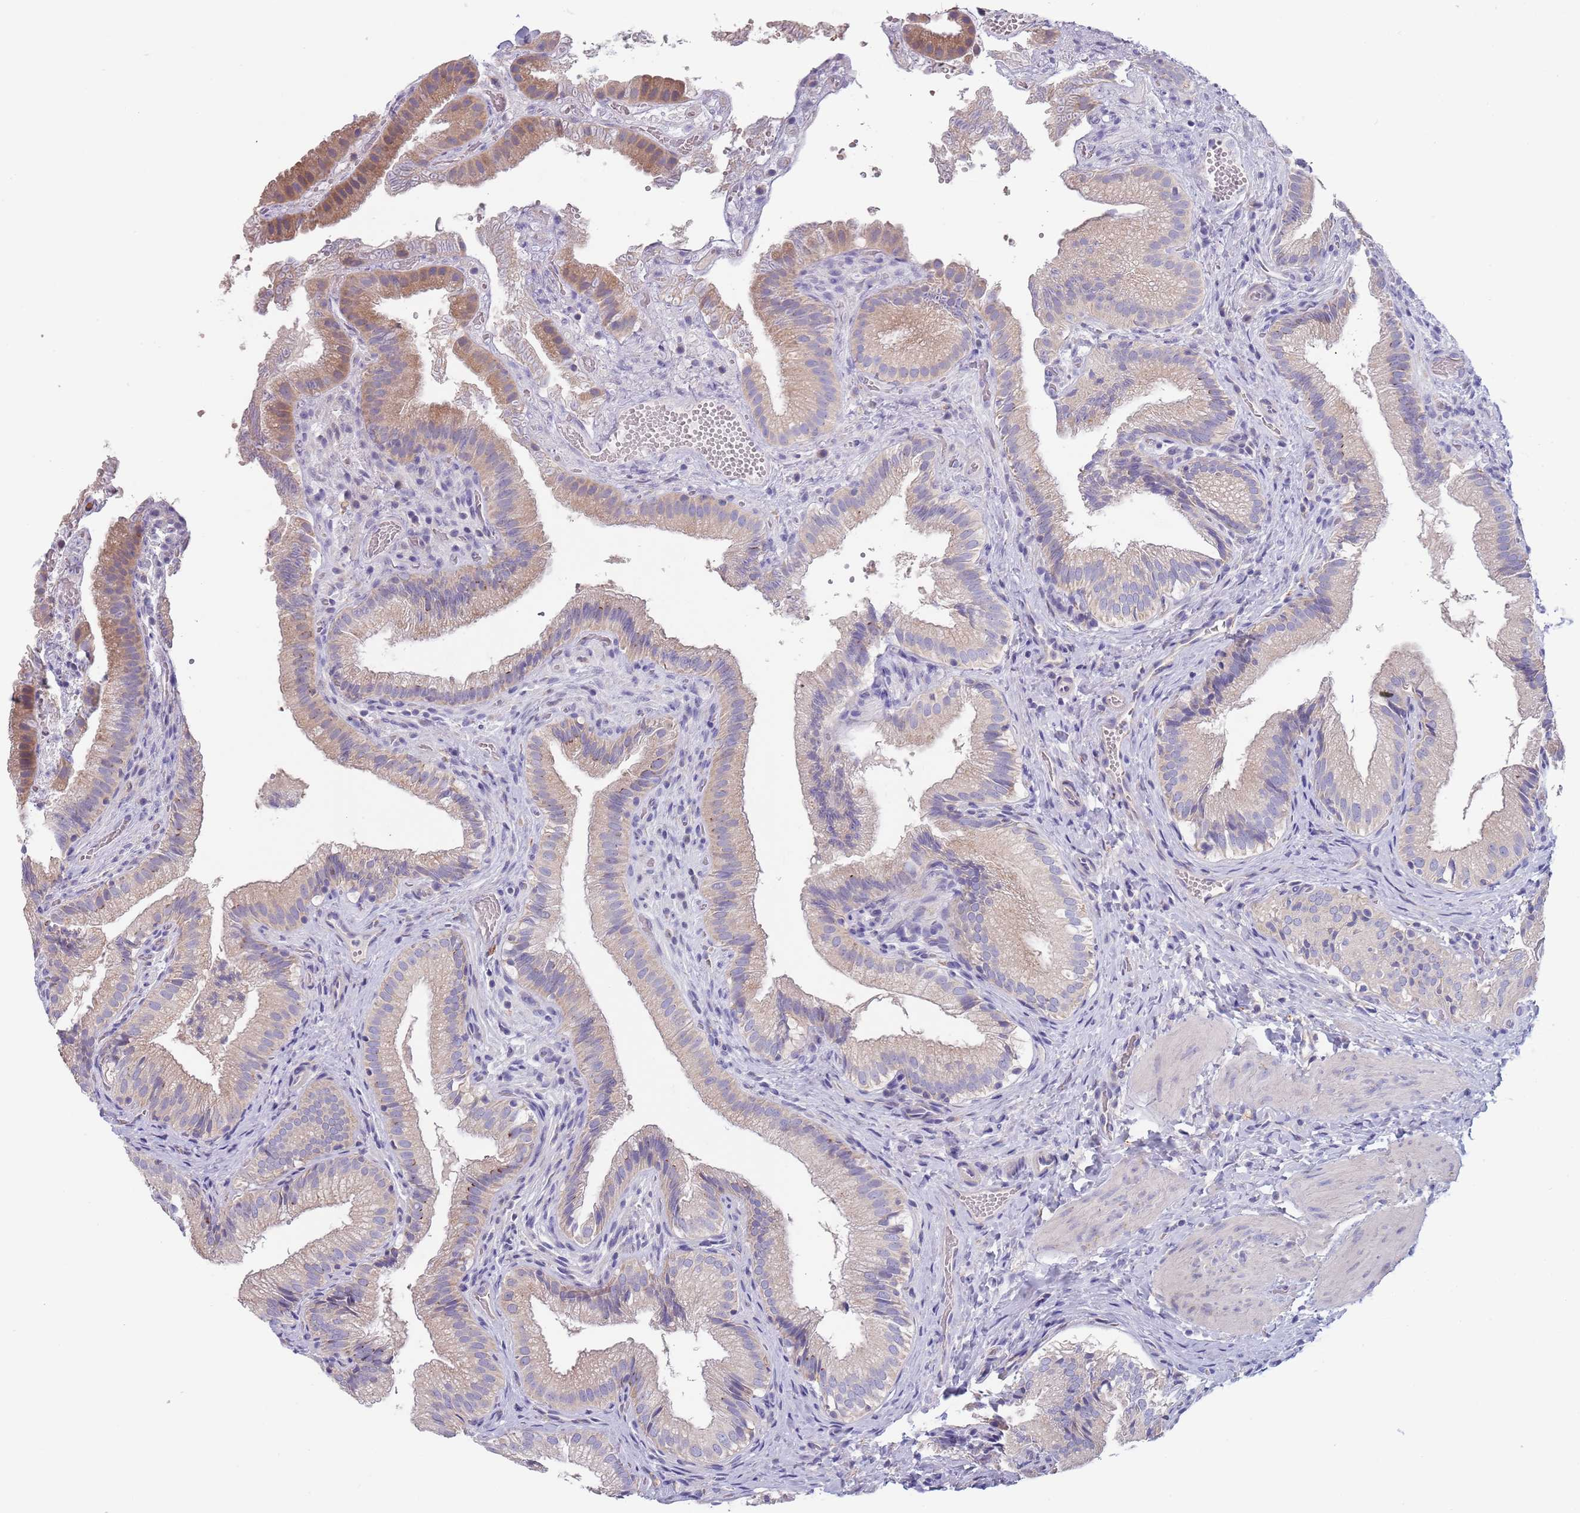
{"staining": {"intensity": "moderate", "quantity": "25%-75%", "location": "cytoplasmic/membranous"}, "tissue": "gallbladder", "cell_type": "Glandular cells", "image_type": "normal", "snomed": [{"axis": "morphology", "description": "Normal tissue, NOS"}, {"axis": "topography", "description": "Gallbladder"}], "caption": "Brown immunohistochemical staining in unremarkable human gallbladder demonstrates moderate cytoplasmic/membranous expression in approximately 25%-75% of glandular cells. (DAB IHC, brown staining for protein, blue staining for nuclei).", "gene": "MAN1C1", "patient": {"sex": "female", "age": 30}}